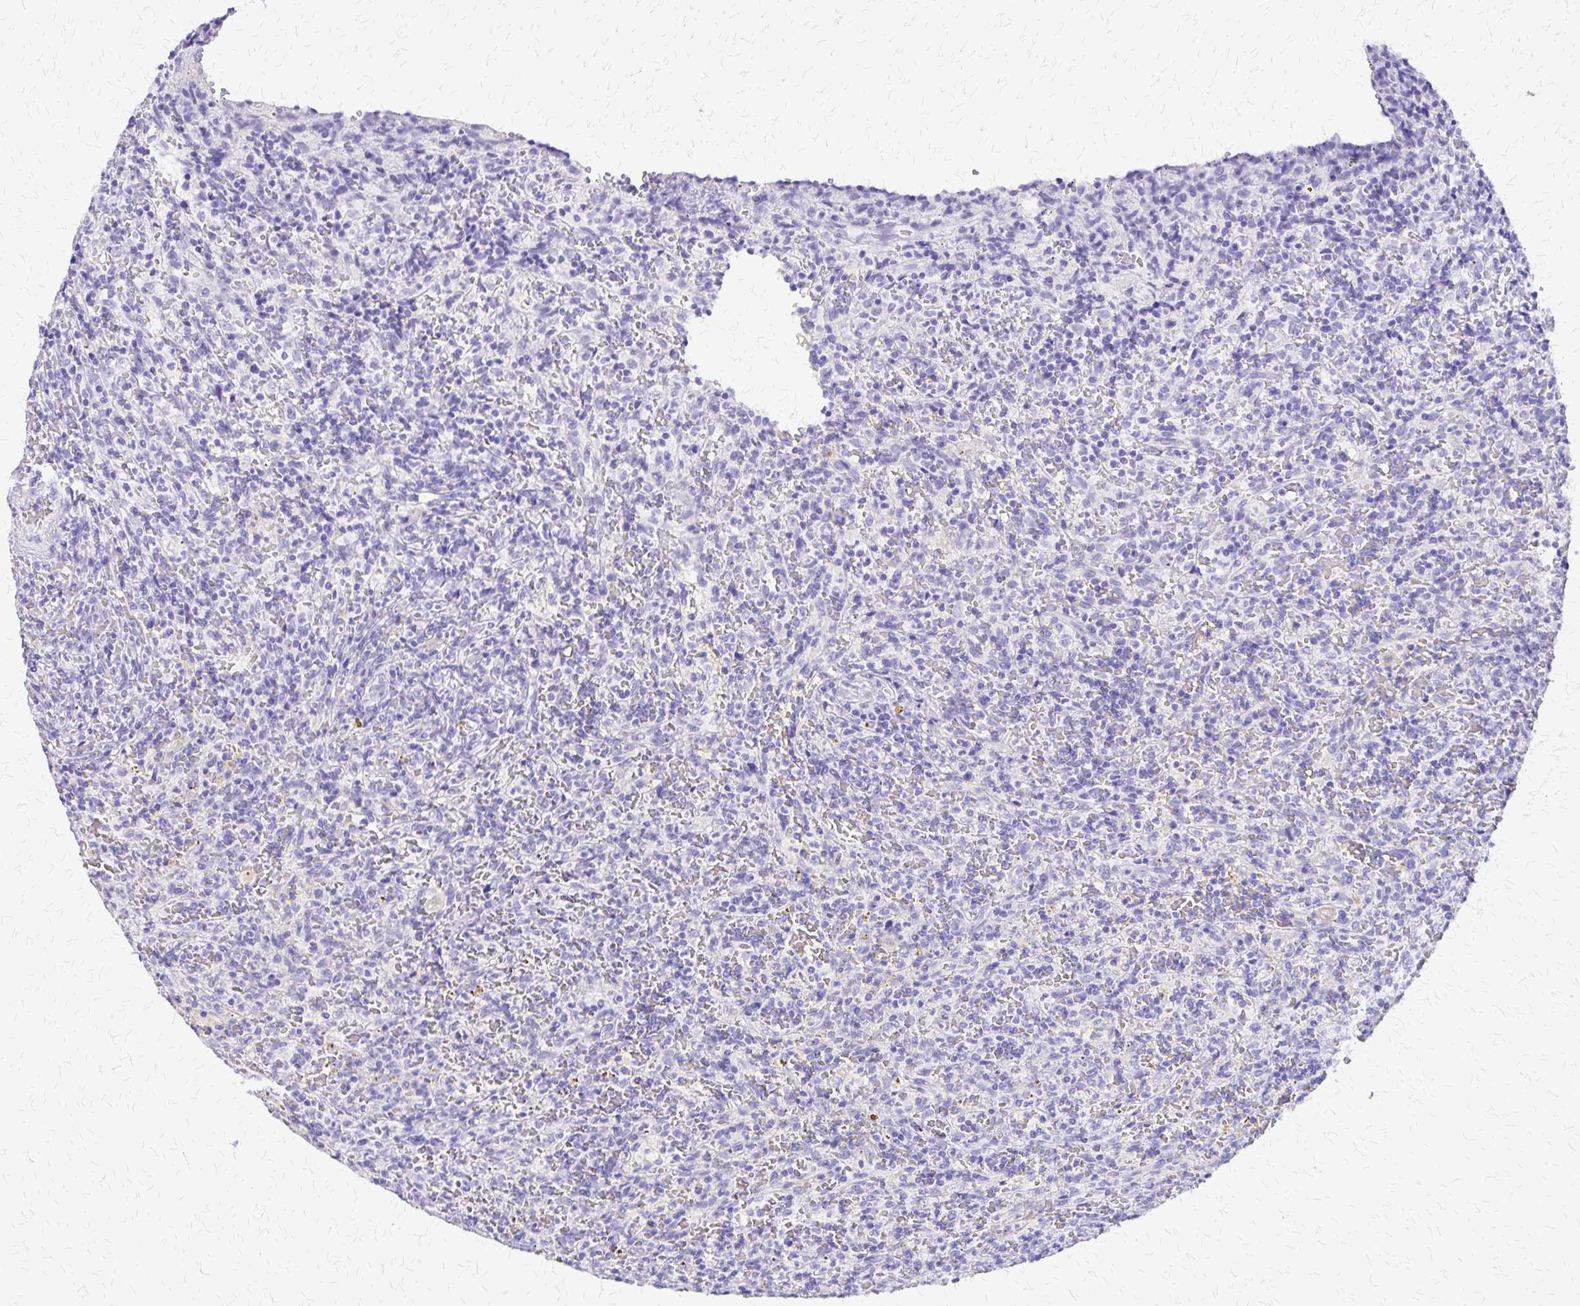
{"staining": {"intensity": "negative", "quantity": "none", "location": "none"}, "tissue": "lymphoma", "cell_type": "Tumor cells", "image_type": "cancer", "snomed": [{"axis": "morphology", "description": "Malignant lymphoma, non-Hodgkin's type, Low grade"}, {"axis": "topography", "description": "Spleen"}], "caption": "Low-grade malignant lymphoma, non-Hodgkin's type stained for a protein using IHC reveals no expression tumor cells.", "gene": "SLC13A2", "patient": {"sex": "female", "age": 70}}